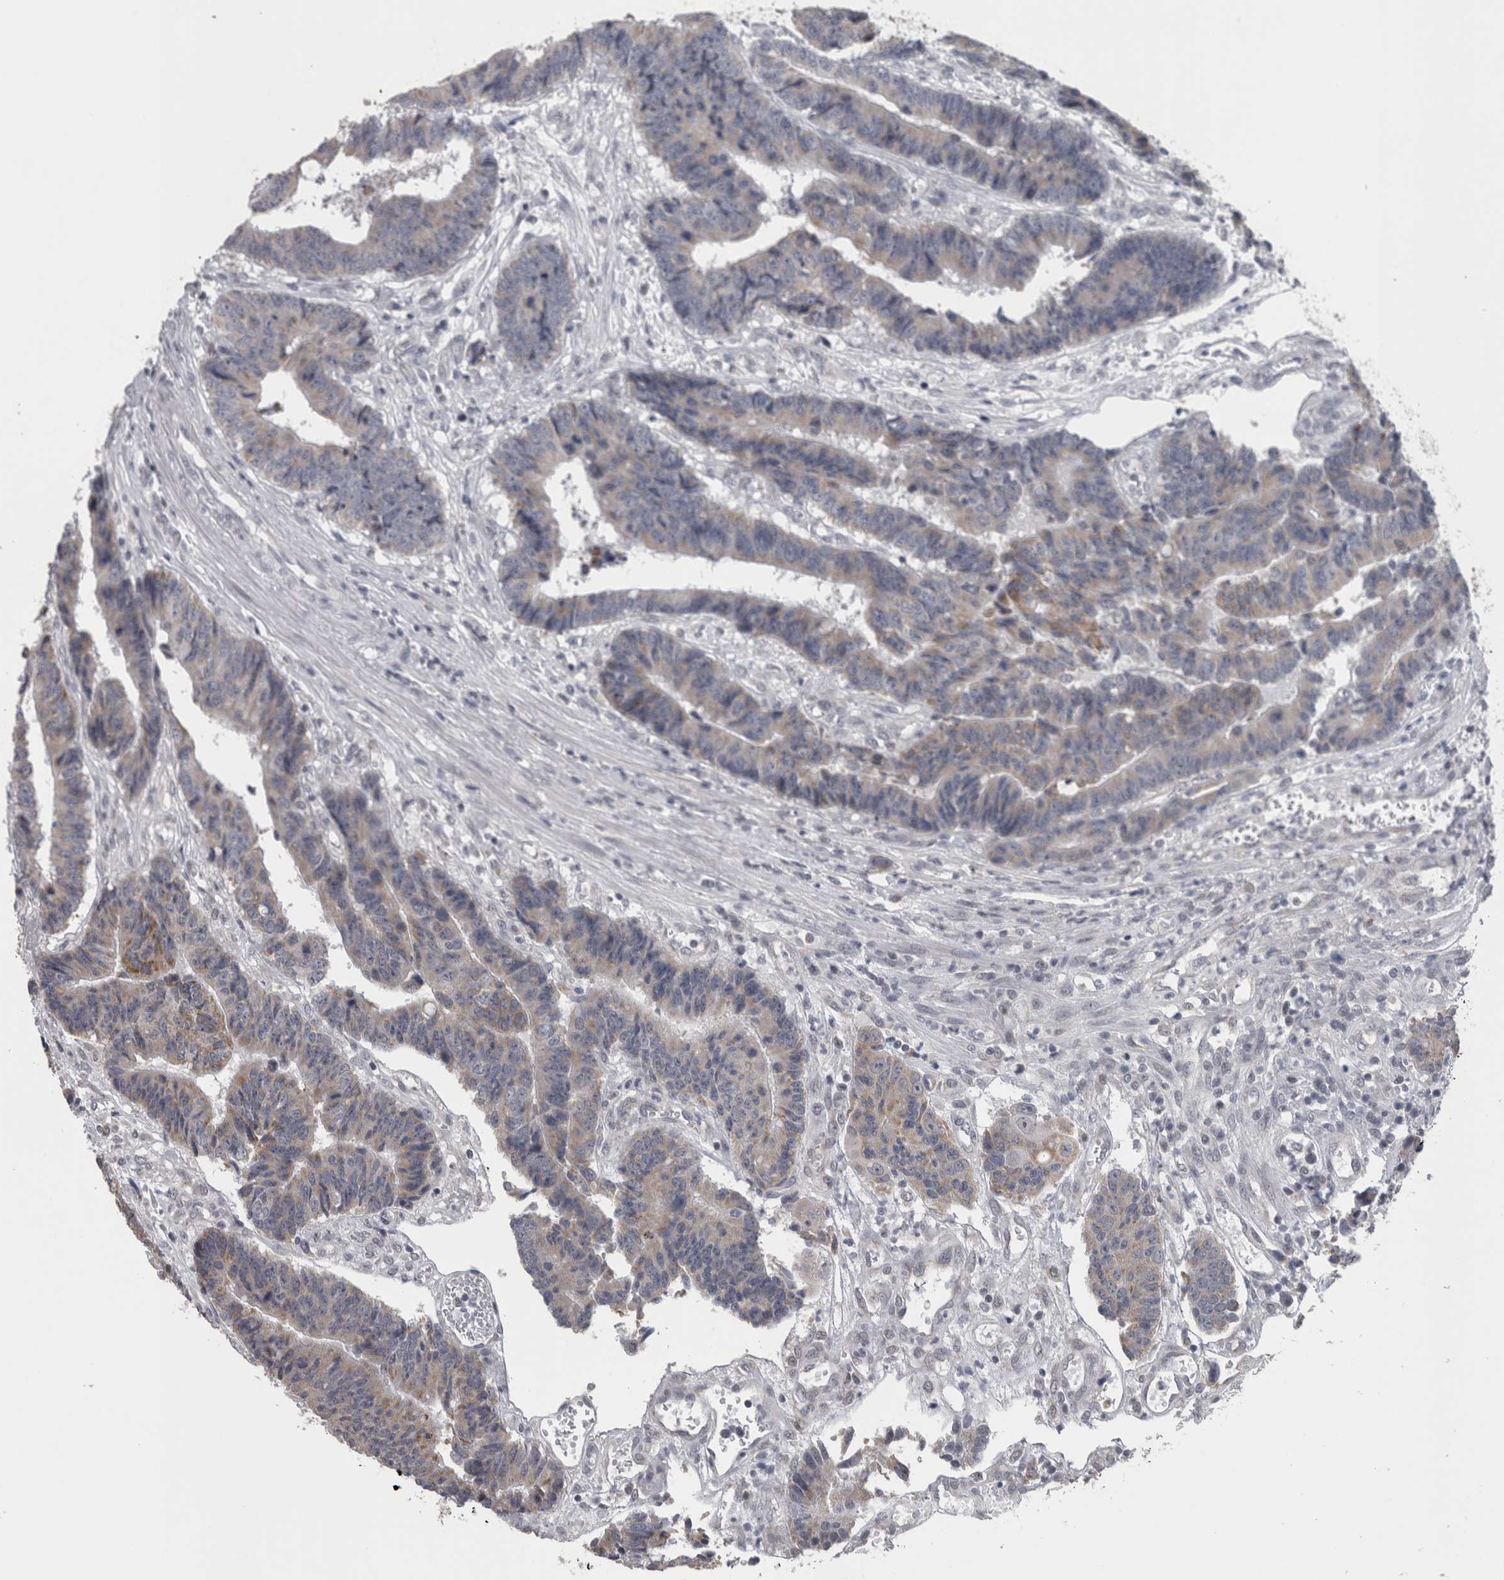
{"staining": {"intensity": "weak", "quantity": "<25%", "location": "cytoplasmic/membranous"}, "tissue": "colorectal cancer", "cell_type": "Tumor cells", "image_type": "cancer", "snomed": [{"axis": "morphology", "description": "Adenocarcinoma, NOS"}, {"axis": "topography", "description": "Rectum"}], "caption": "Immunohistochemistry micrograph of adenocarcinoma (colorectal) stained for a protein (brown), which demonstrates no expression in tumor cells. (DAB immunohistochemistry (IHC), high magnification).", "gene": "OR2K2", "patient": {"sex": "male", "age": 84}}